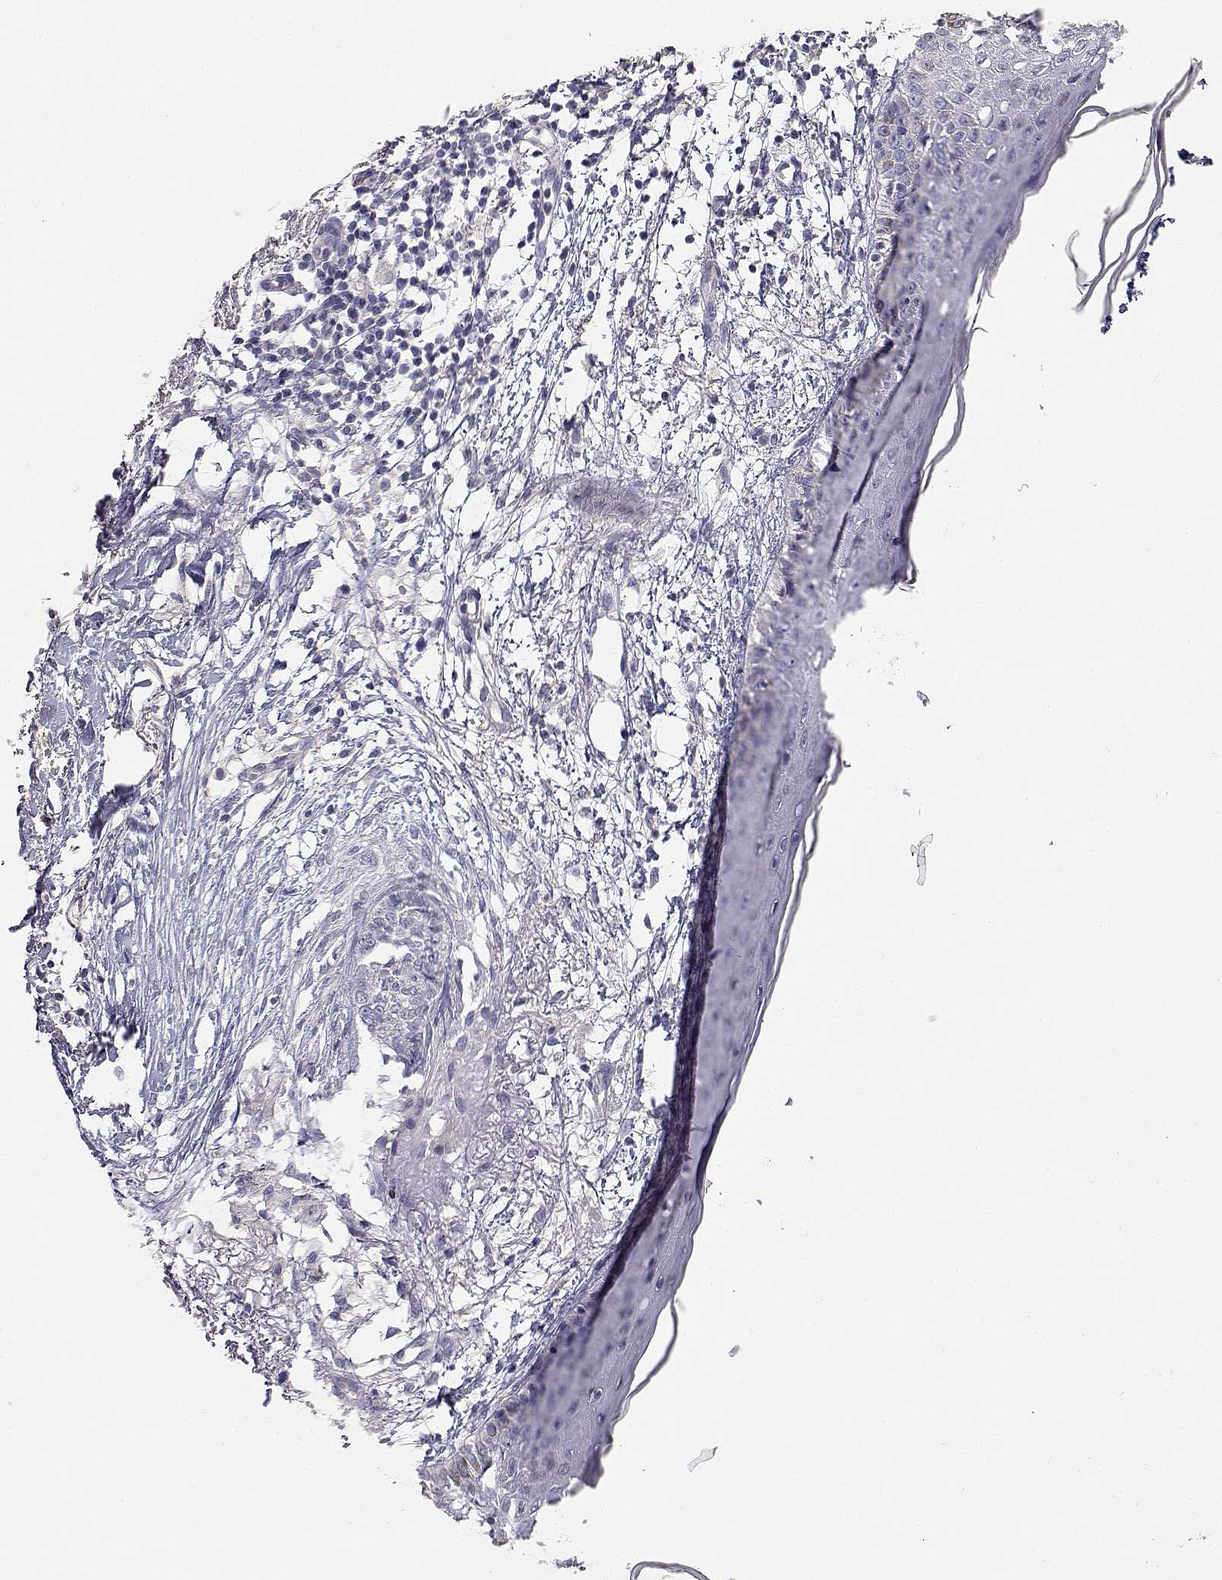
{"staining": {"intensity": "negative", "quantity": "none", "location": "none"}, "tissue": "skin cancer", "cell_type": "Tumor cells", "image_type": "cancer", "snomed": [{"axis": "morphology", "description": "Normal tissue, NOS"}, {"axis": "morphology", "description": "Basal cell carcinoma"}, {"axis": "topography", "description": "Skin"}], "caption": "This is an immunohistochemistry image of skin basal cell carcinoma. There is no staining in tumor cells.", "gene": "ADA", "patient": {"sex": "male", "age": 84}}